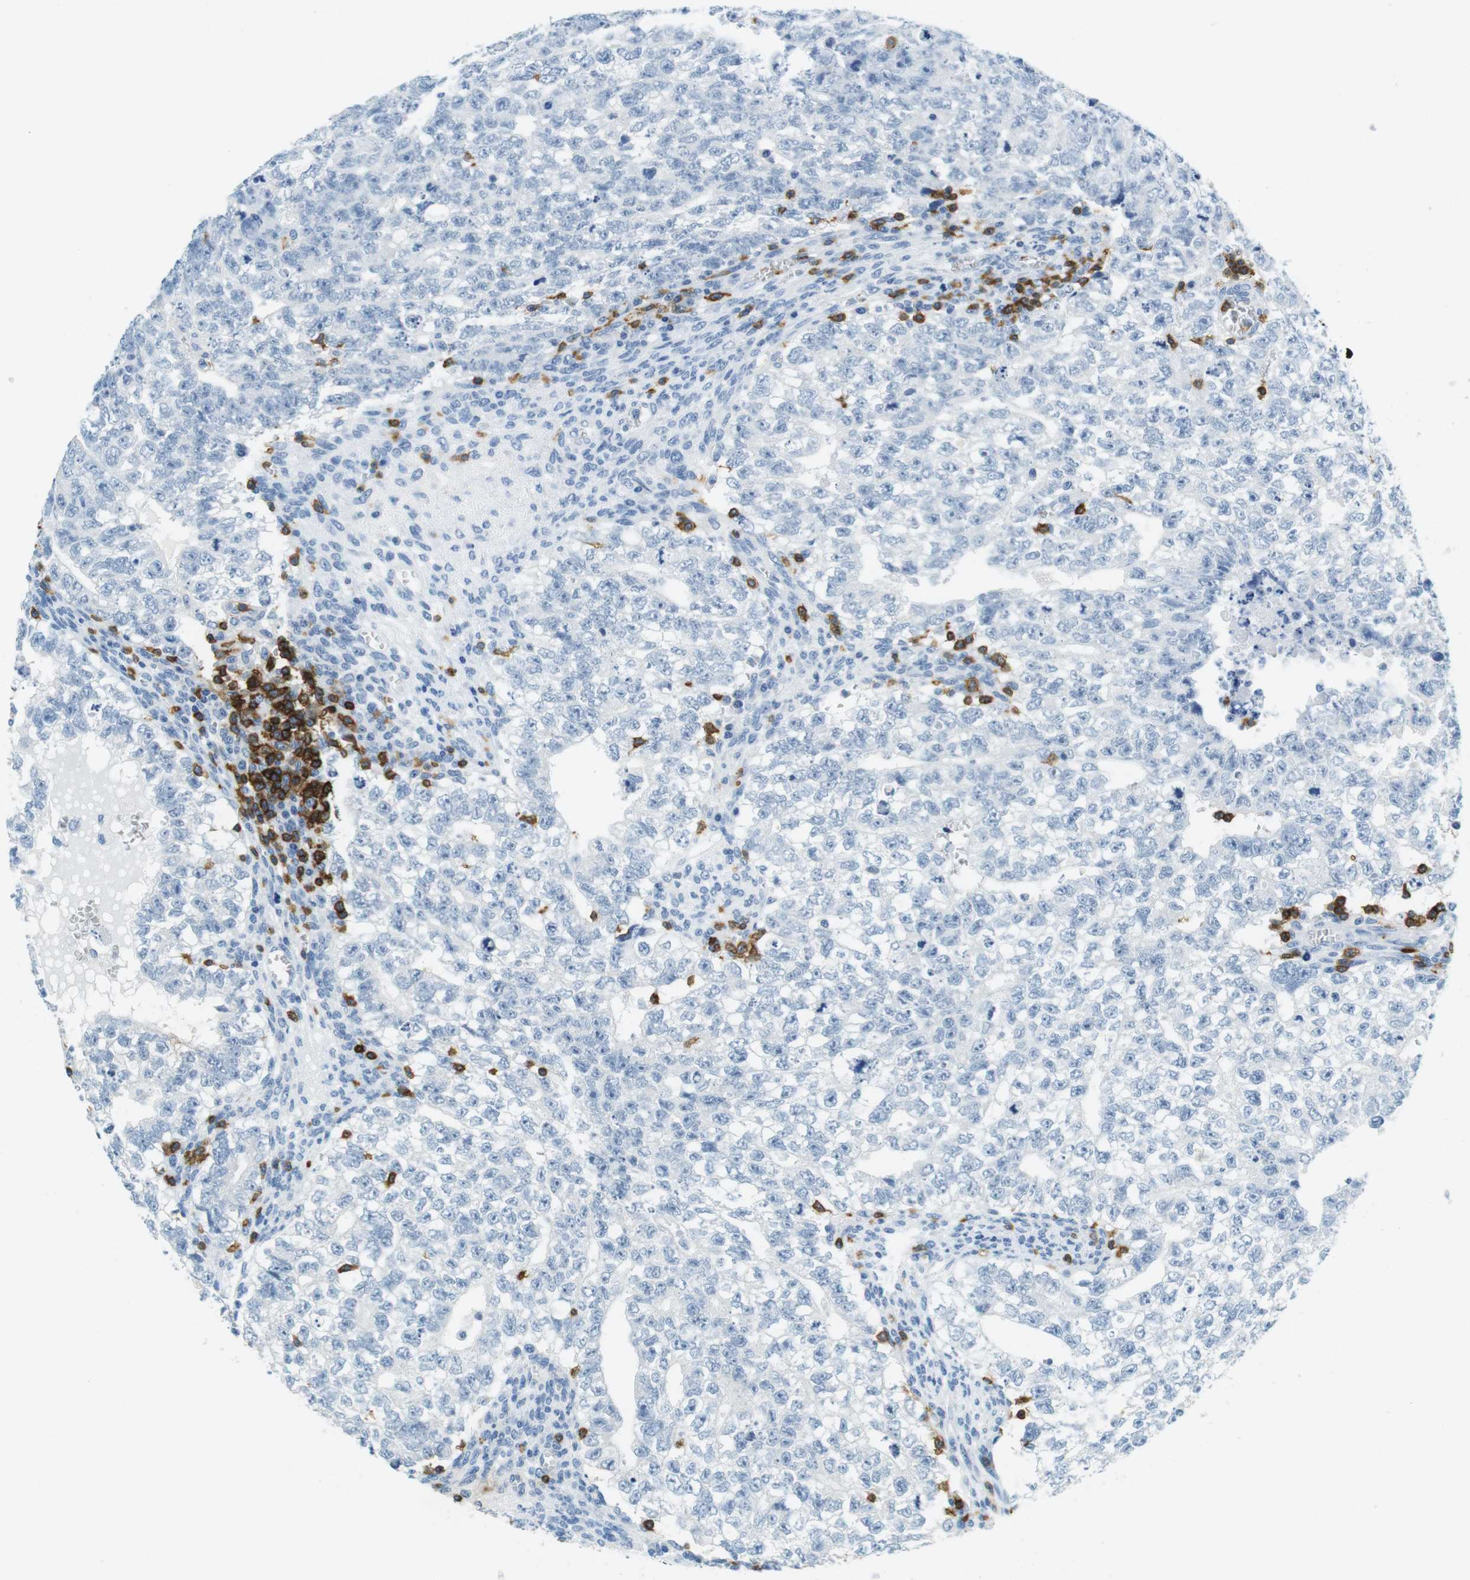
{"staining": {"intensity": "negative", "quantity": "none", "location": "none"}, "tissue": "testis cancer", "cell_type": "Tumor cells", "image_type": "cancer", "snomed": [{"axis": "morphology", "description": "Seminoma, NOS"}, {"axis": "morphology", "description": "Carcinoma, Embryonal, NOS"}, {"axis": "topography", "description": "Testis"}], "caption": "This is an IHC image of testis cancer. There is no positivity in tumor cells.", "gene": "LAT", "patient": {"sex": "male", "age": 38}}